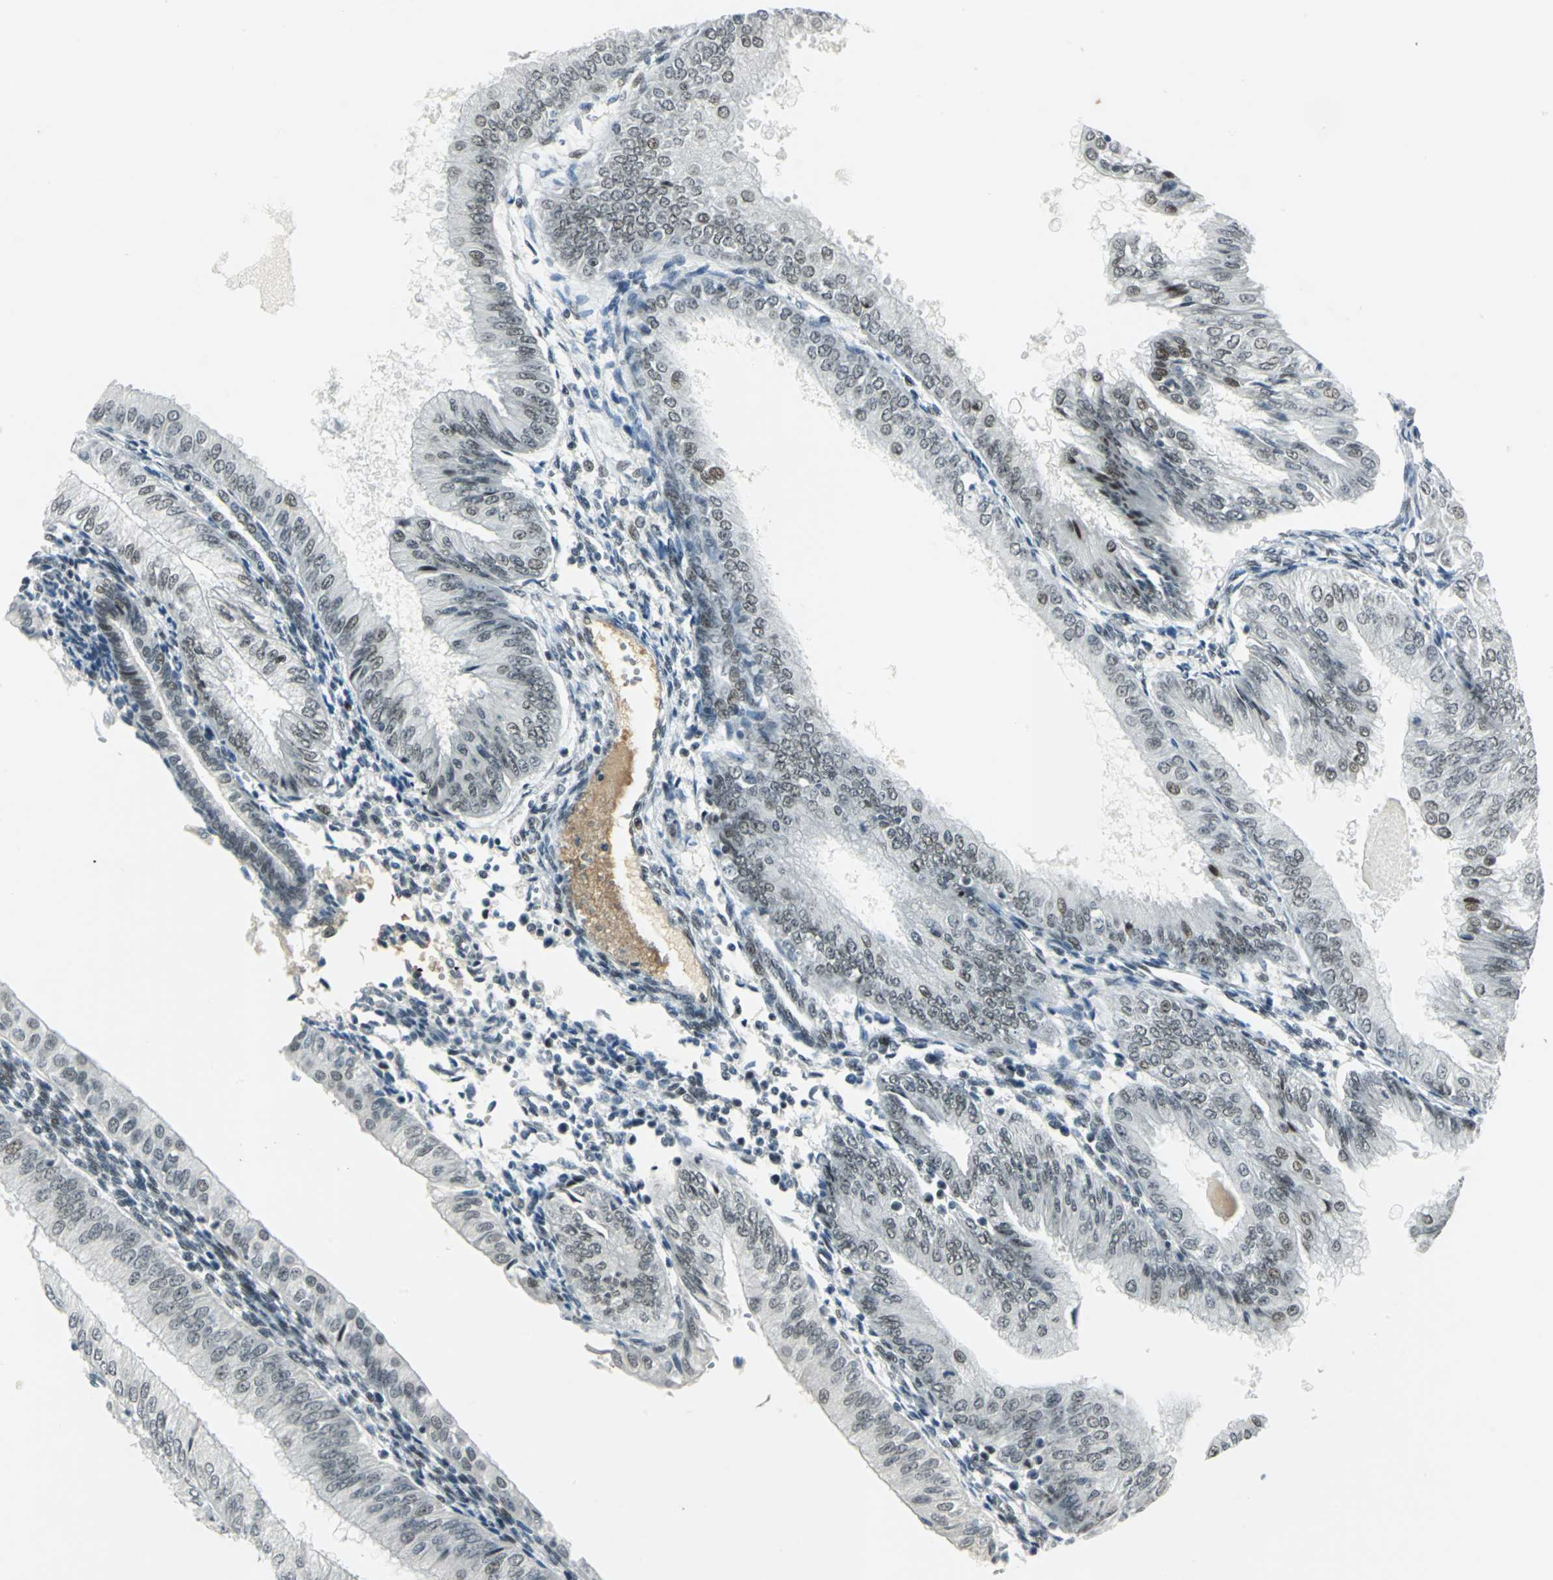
{"staining": {"intensity": "weak", "quantity": "25%-75%", "location": "nuclear"}, "tissue": "endometrial cancer", "cell_type": "Tumor cells", "image_type": "cancer", "snomed": [{"axis": "morphology", "description": "Adenocarcinoma, NOS"}, {"axis": "topography", "description": "Endometrium"}], "caption": "The micrograph exhibits staining of adenocarcinoma (endometrial), revealing weak nuclear protein expression (brown color) within tumor cells.", "gene": "MTMR10", "patient": {"sex": "female", "age": 53}}